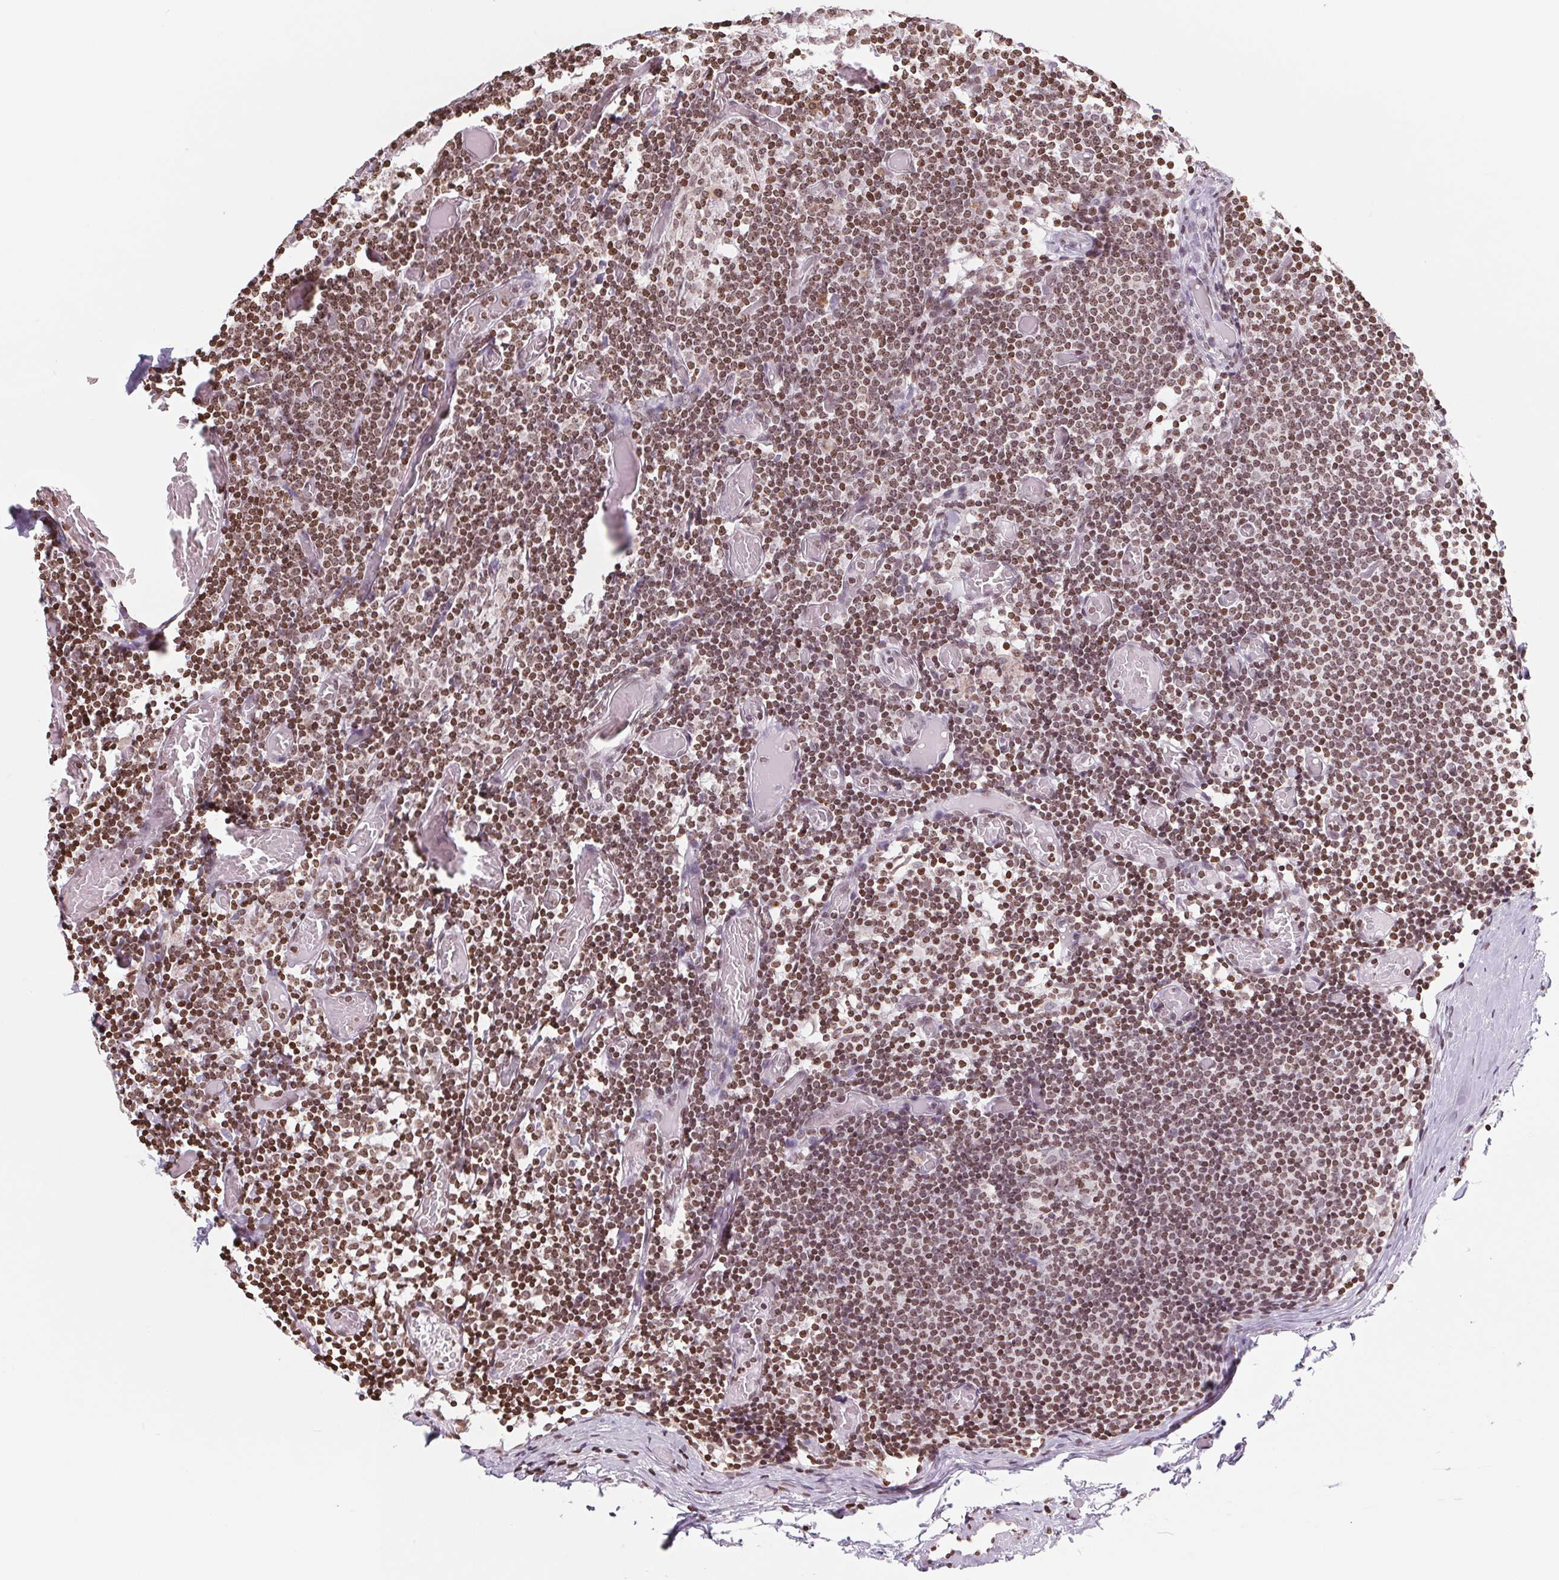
{"staining": {"intensity": "moderate", "quantity": ">75%", "location": "nuclear"}, "tissue": "lymph node", "cell_type": "Germinal center cells", "image_type": "normal", "snomed": [{"axis": "morphology", "description": "Normal tissue, NOS"}, {"axis": "topography", "description": "Lymph node"}], "caption": "The photomicrograph shows staining of normal lymph node, revealing moderate nuclear protein expression (brown color) within germinal center cells. (DAB (3,3'-diaminobenzidine) IHC, brown staining for protein, blue staining for nuclei).", "gene": "SMIM12", "patient": {"sex": "female", "age": 41}}